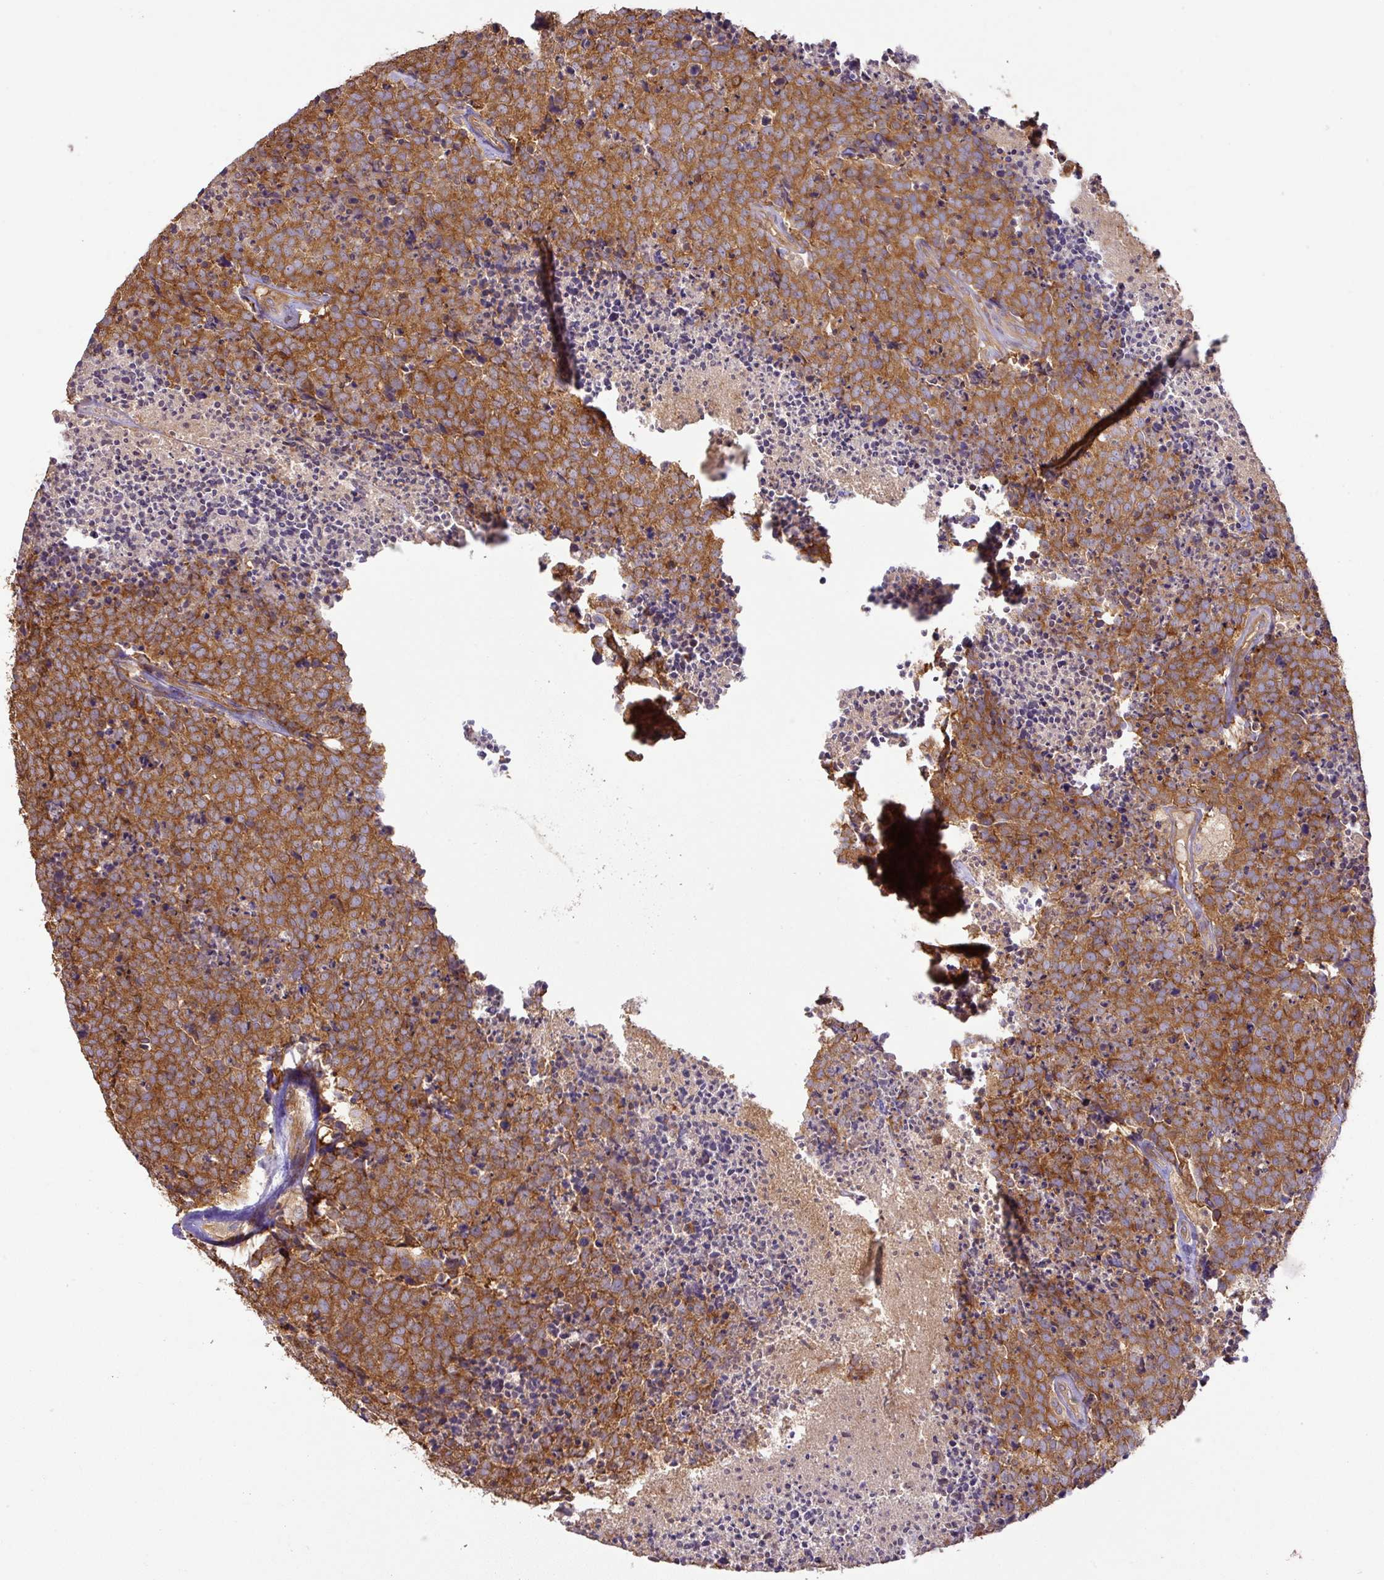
{"staining": {"intensity": "moderate", "quantity": ">75%", "location": "cytoplasmic/membranous"}, "tissue": "carcinoid", "cell_type": "Tumor cells", "image_type": "cancer", "snomed": [{"axis": "morphology", "description": "Carcinoid, malignant, NOS"}, {"axis": "topography", "description": "Skin"}], "caption": "Immunohistochemical staining of human carcinoid demonstrates medium levels of moderate cytoplasmic/membranous protein staining in about >75% of tumor cells.", "gene": "GSPT1", "patient": {"sex": "female", "age": 79}}